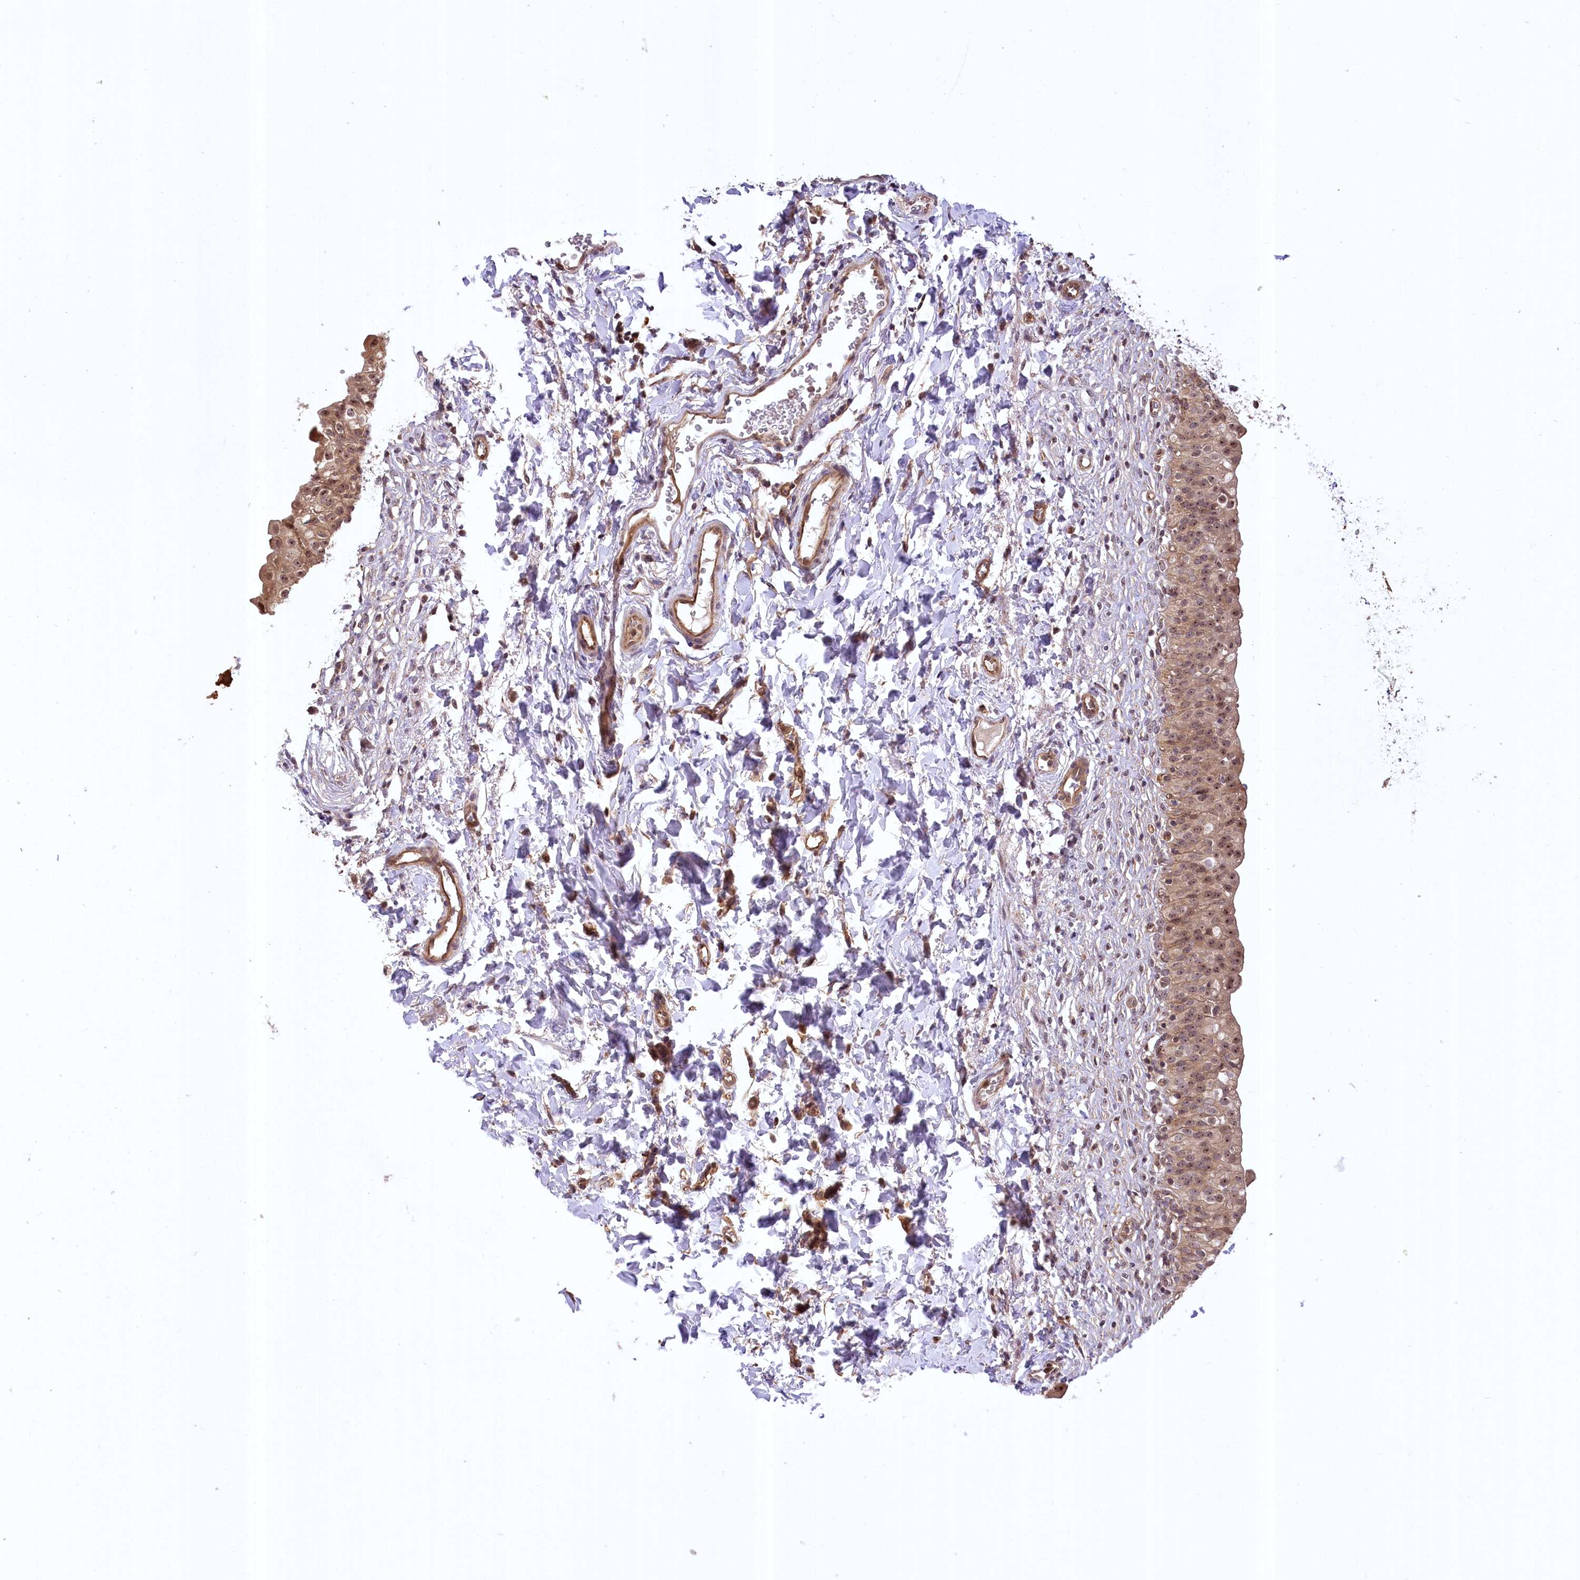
{"staining": {"intensity": "moderate", "quantity": ">75%", "location": "cytoplasmic/membranous,nuclear"}, "tissue": "urinary bladder", "cell_type": "Urothelial cells", "image_type": "normal", "snomed": [{"axis": "morphology", "description": "Normal tissue, NOS"}, {"axis": "topography", "description": "Urinary bladder"}], "caption": "This photomicrograph exhibits IHC staining of benign urinary bladder, with medium moderate cytoplasmic/membranous,nuclear staining in about >75% of urothelial cells.", "gene": "SERGEF", "patient": {"sex": "male", "age": 55}}